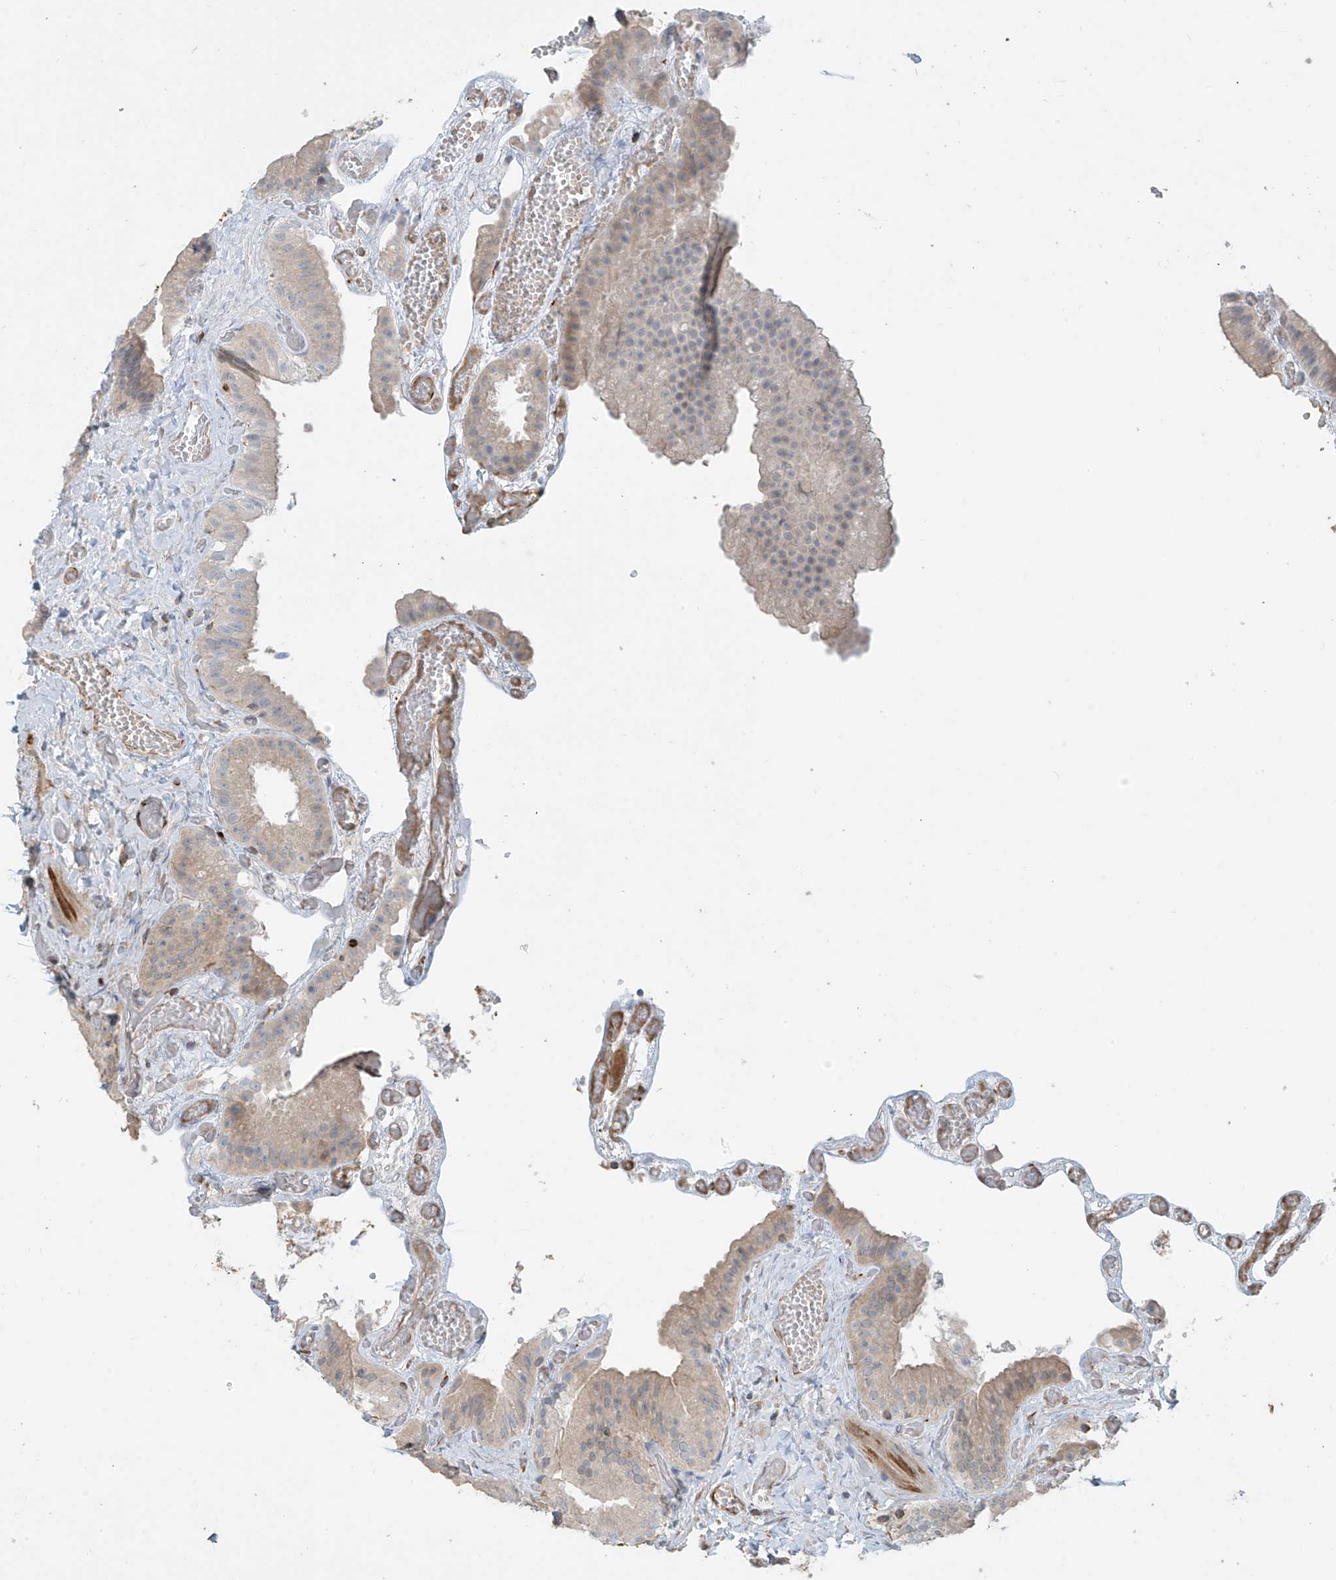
{"staining": {"intensity": "weak", "quantity": "<25%", "location": "cytoplasmic/membranous"}, "tissue": "gallbladder", "cell_type": "Glandular cells", "image_type": "normal", "snomed": [{"axis": "morphology", "description": "Normal tissue, NOS"}, {"axis": "topography", "description": "Gallbladder"}], "caption": "A photomicrograph of gallbladder stained for a protein shows no brown staining in glandular cells.", "gene": "SH3BGRL3", "patient": {"sex": "female", "age": 64}}